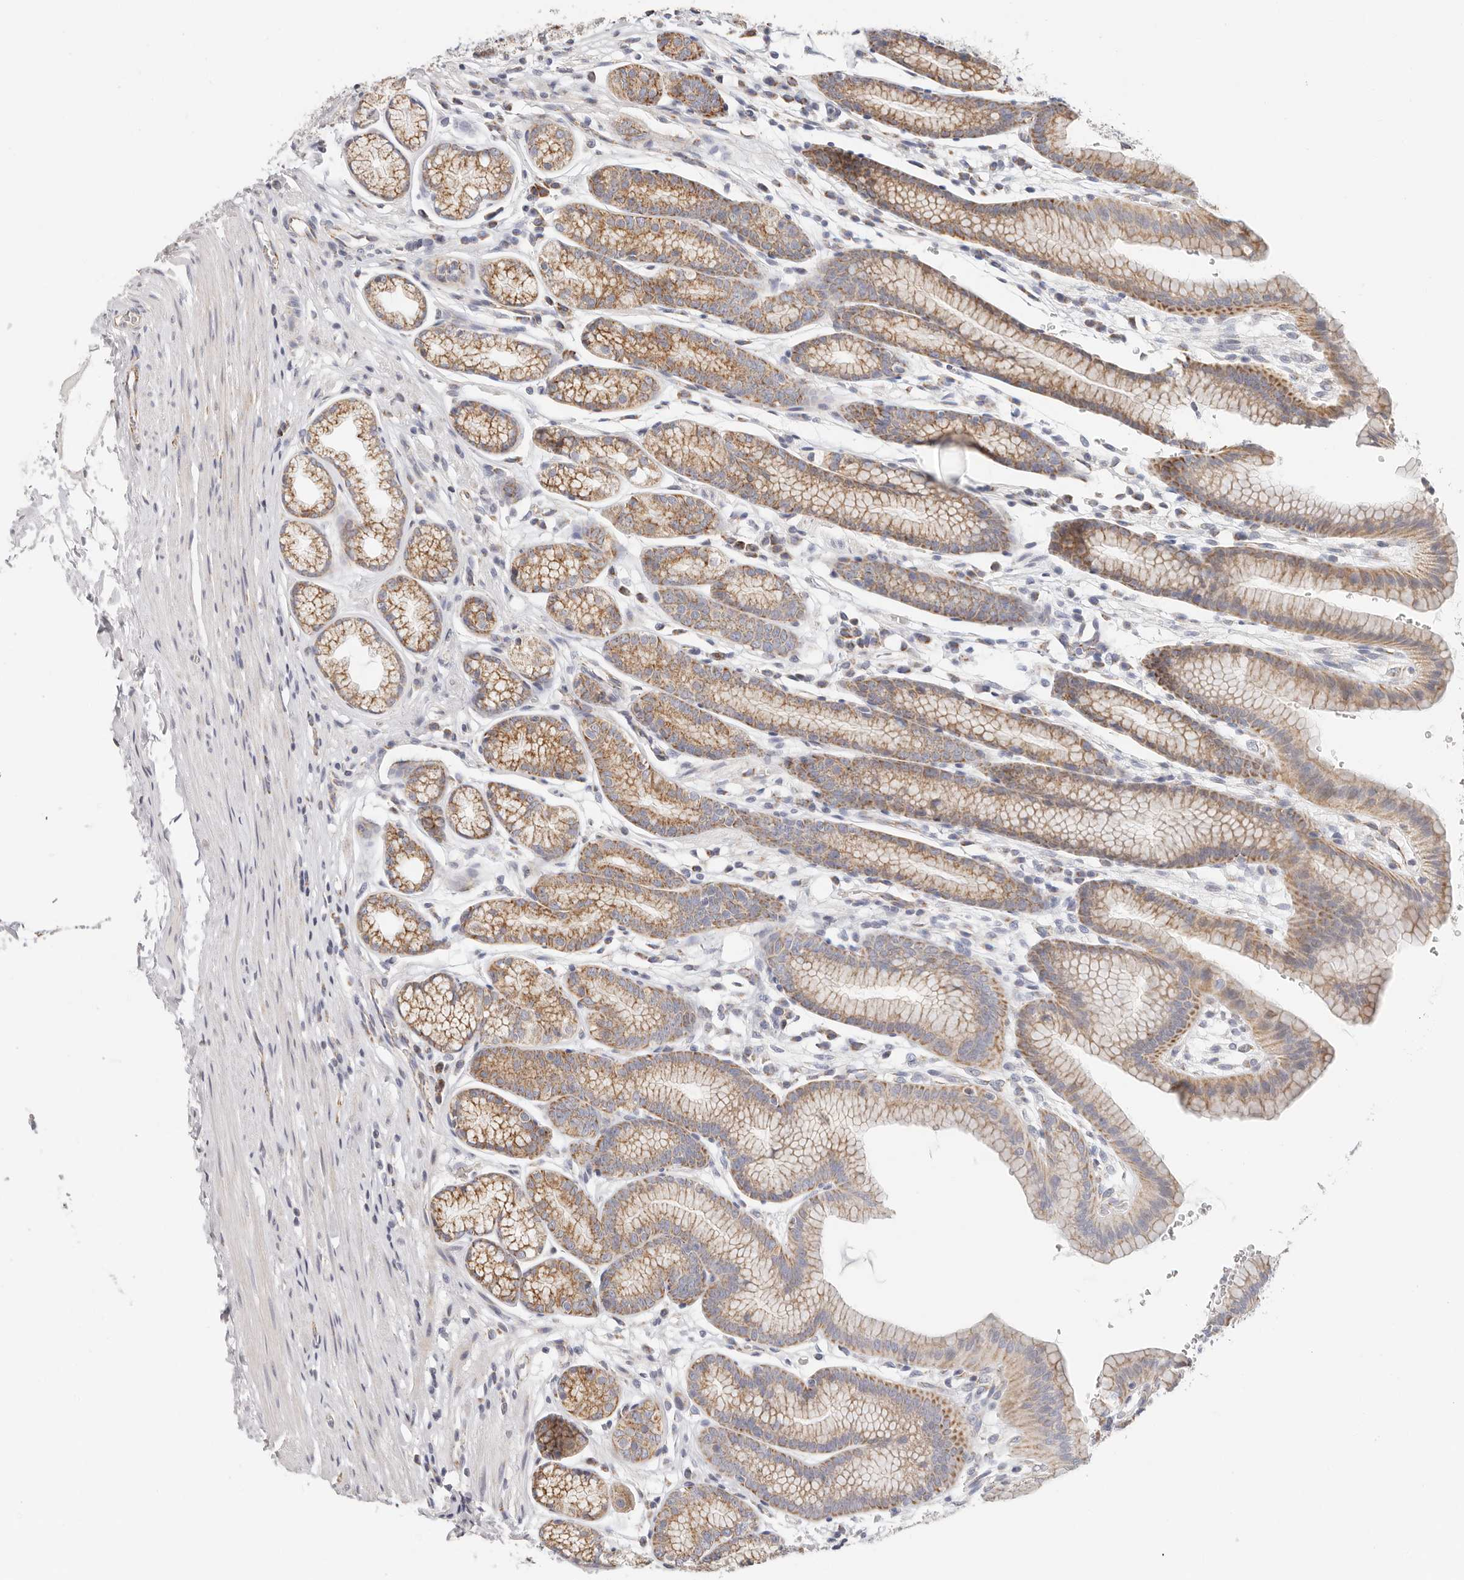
{"staining": {"intensity": "moderate", "quantity": "25%-75%", "location": "cytoplasmic/membranous"}, "tissue": "stomach", "cell_type": "Glandular cells", "image_type": "normal", "snomed": [{"axis": "morphology", "description": "Normal tissue, NOS"}, {"axis": "topography", "description": "Stomach"}], "caption": "A high-resolution image shows immunohistochemistry staining of normal stomach, which shows moderate cytoplasmic/membranous expression in approximately 25%-75% of glandular cells. The protein of interest is stained brown, and the nuclei are stained in blue (DAB IHC with brightfield microscopy, high magnification).", "gene": "AFDN", "patient": {"sex": "male", "age": 42}}